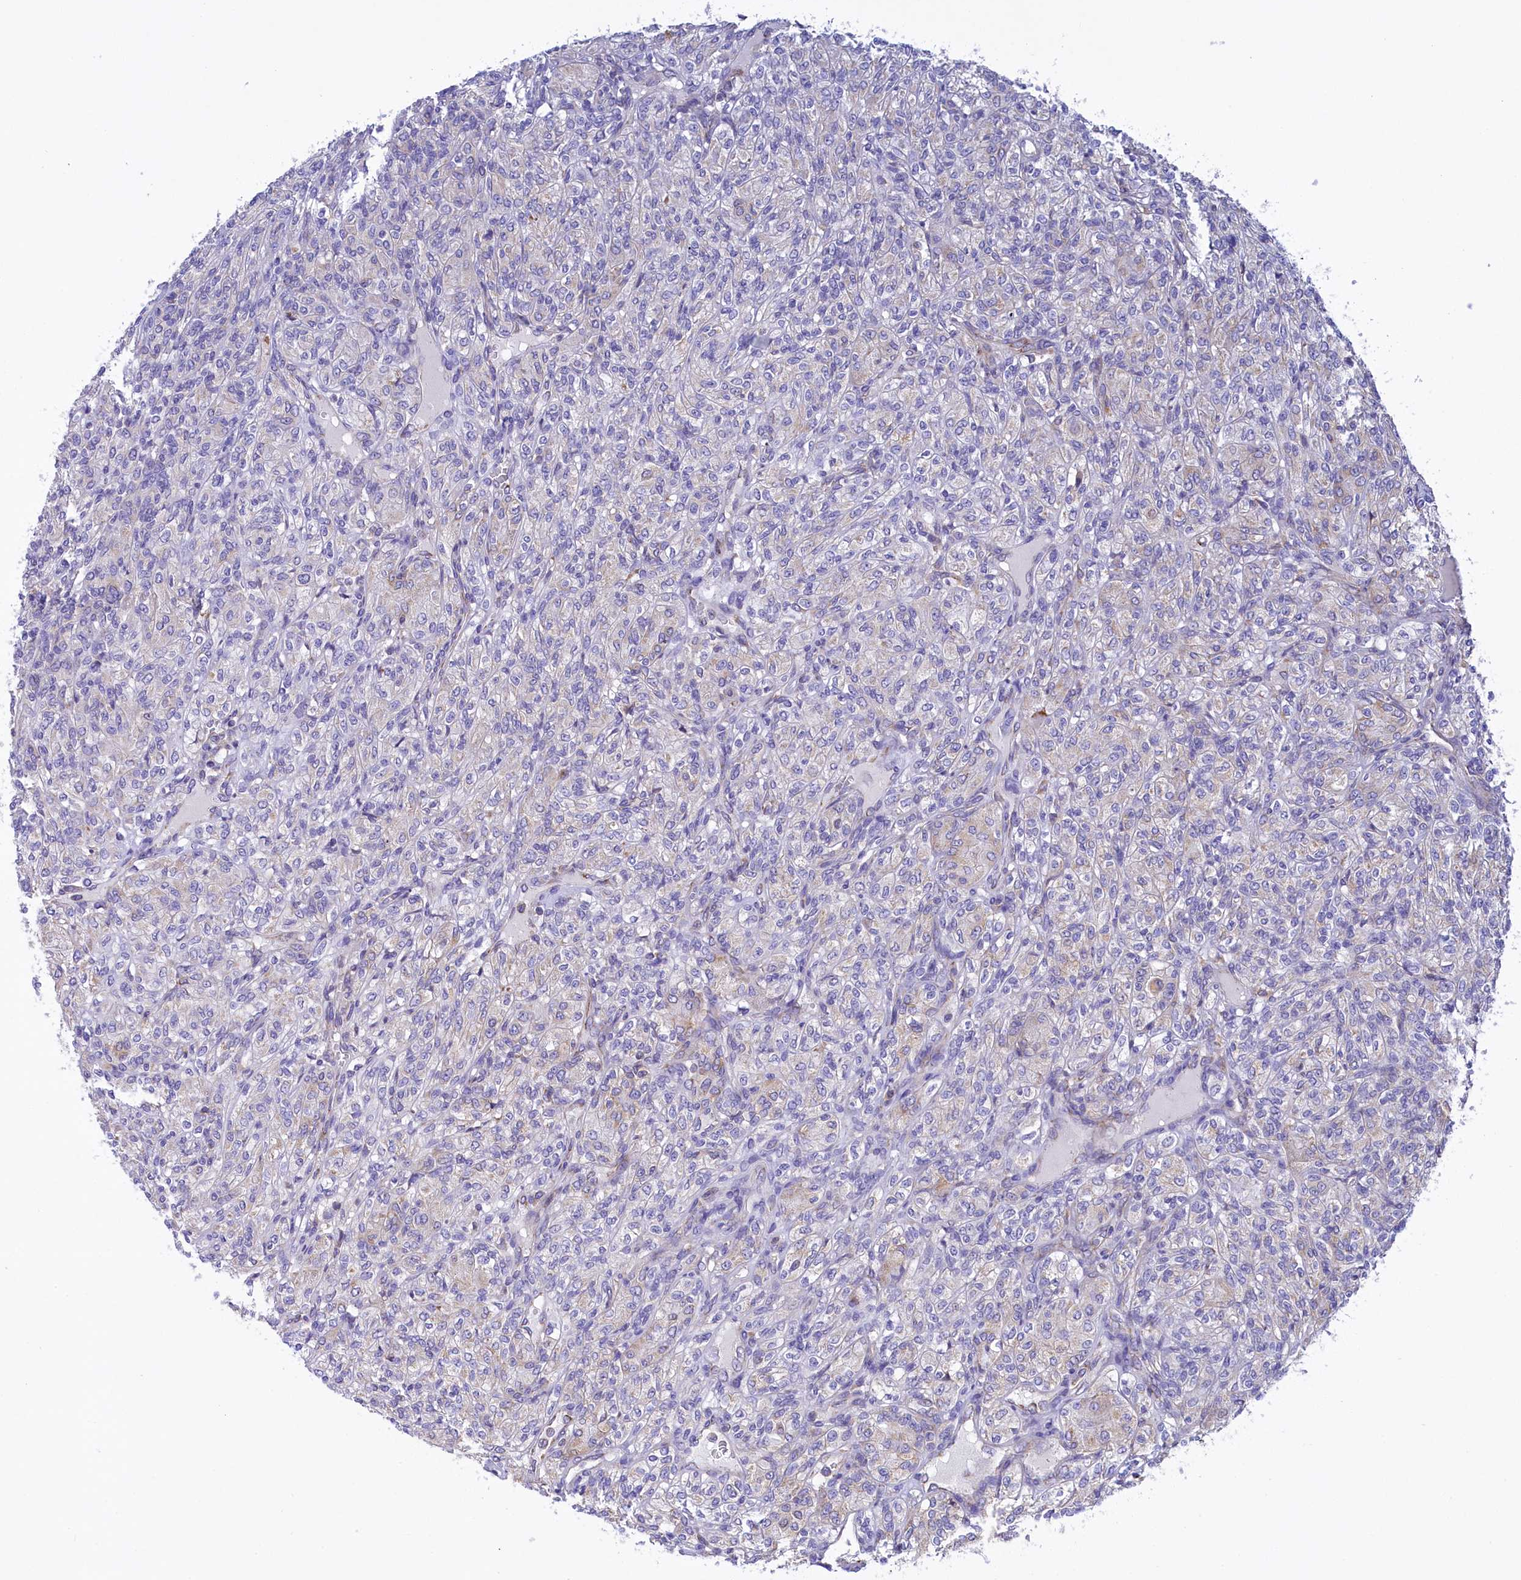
{"staining": {"intensity": "weak", "quantity": "25%-75%", "location": "cytoplasmic/membranous"}, "tissue": "renal cancer", "cell_type": "Tumor cells", "image_type": "cancer", "snomed": [{"axis": "morphology", "description": "Adenocarcinoma, NOS"}, {"axis": "topography", "description": "Kidney"}], "caption": "Renal cancer (adenocarcinoma) stained for a protein (brown) shows weak cytoplasmic/membranous positive positivity in approximately 25%-75% of tumor cells.", "gene": "CORO7-PAM16", "patient": {"sex": "male", "age": 77}}